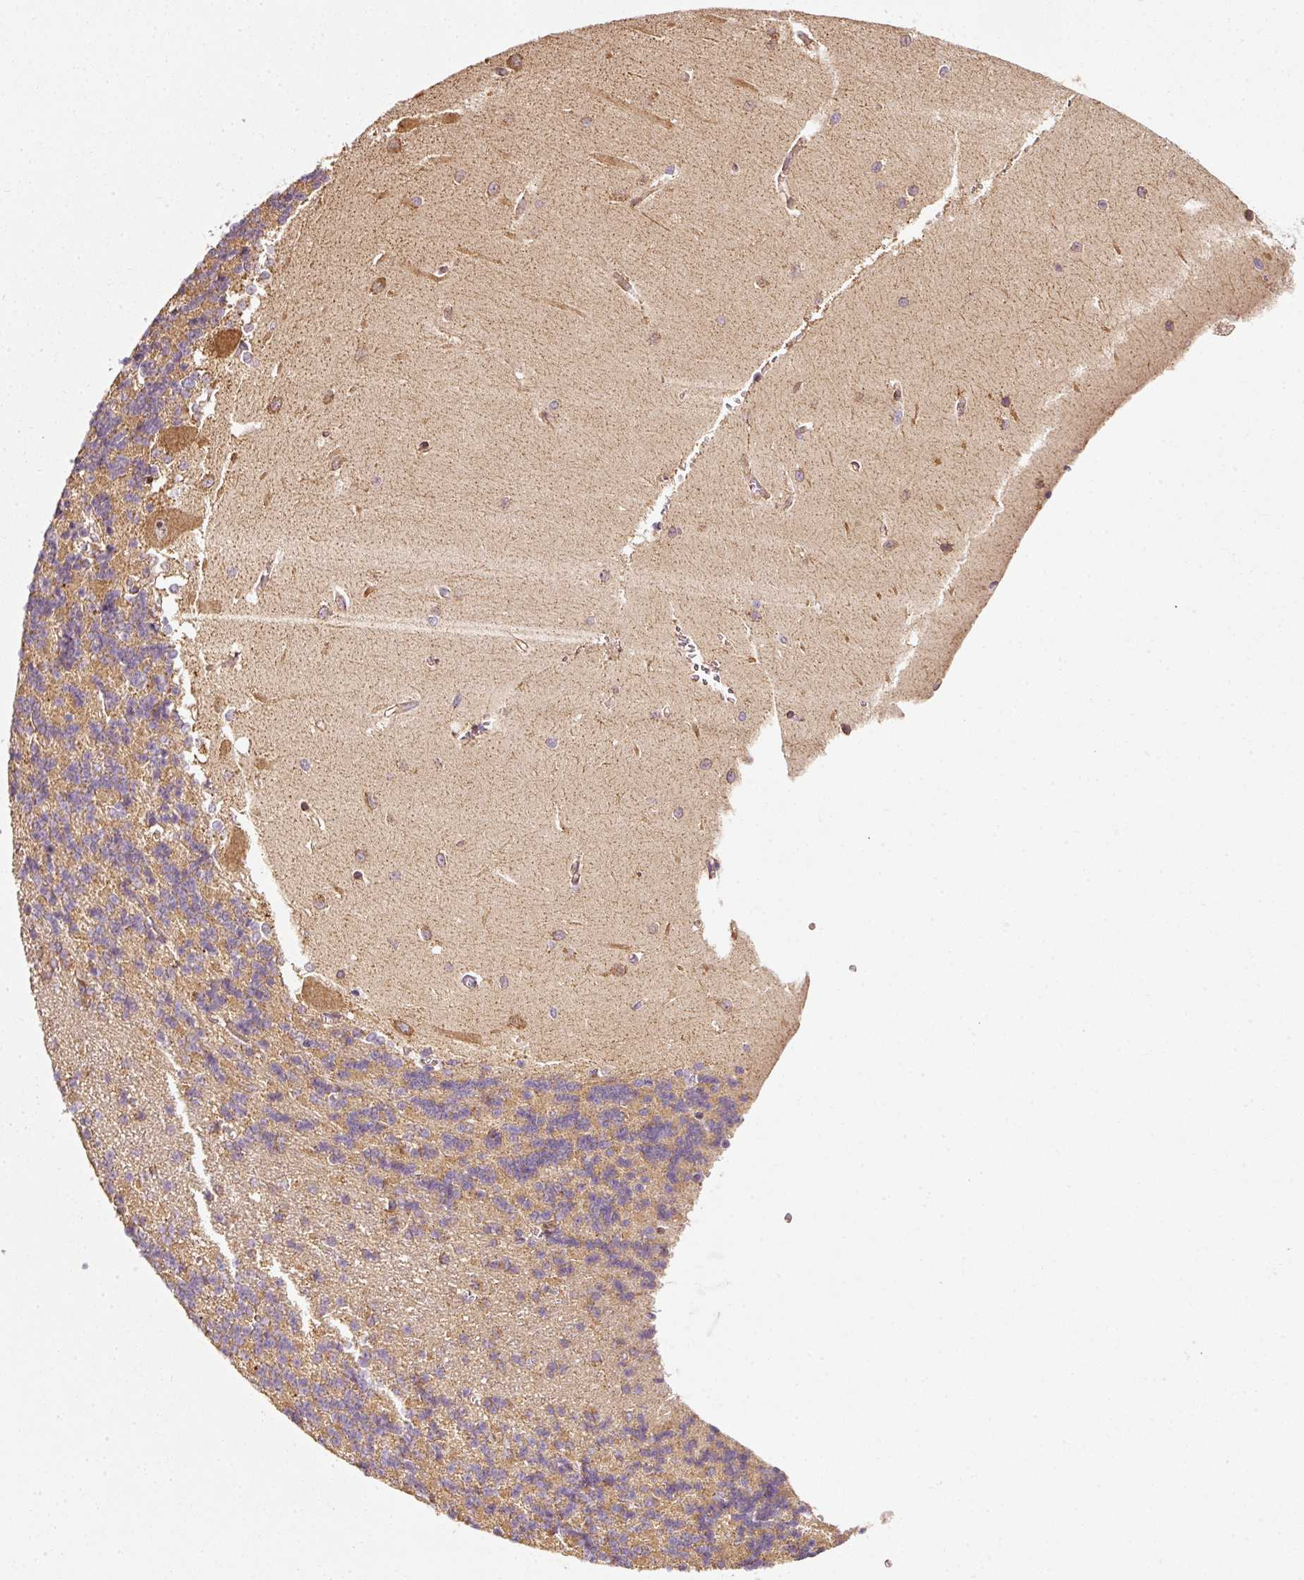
{"staining": {"intensity": "moderate", "quantity": "25%-75%", "location": "cytoplasmic/membranous"}, "tissue": "cerebellum", "cell_type": "Cells in granular layer", "image_type": "normal", "snomed": [{"axis": "morphology", "description": "Normal tissue, NOS"}, {"axis": "topography", "description": "Cerebellum"}], "caption": "The micrograph displays immunohistochemical staining of normal cerebellum. There is moderate cytoplasmic/membranous staining is seen in approximately 25%-75% of cells in granular layer.", "gene": "ISCU", "patient": {"sex": "male", "age": 37}}